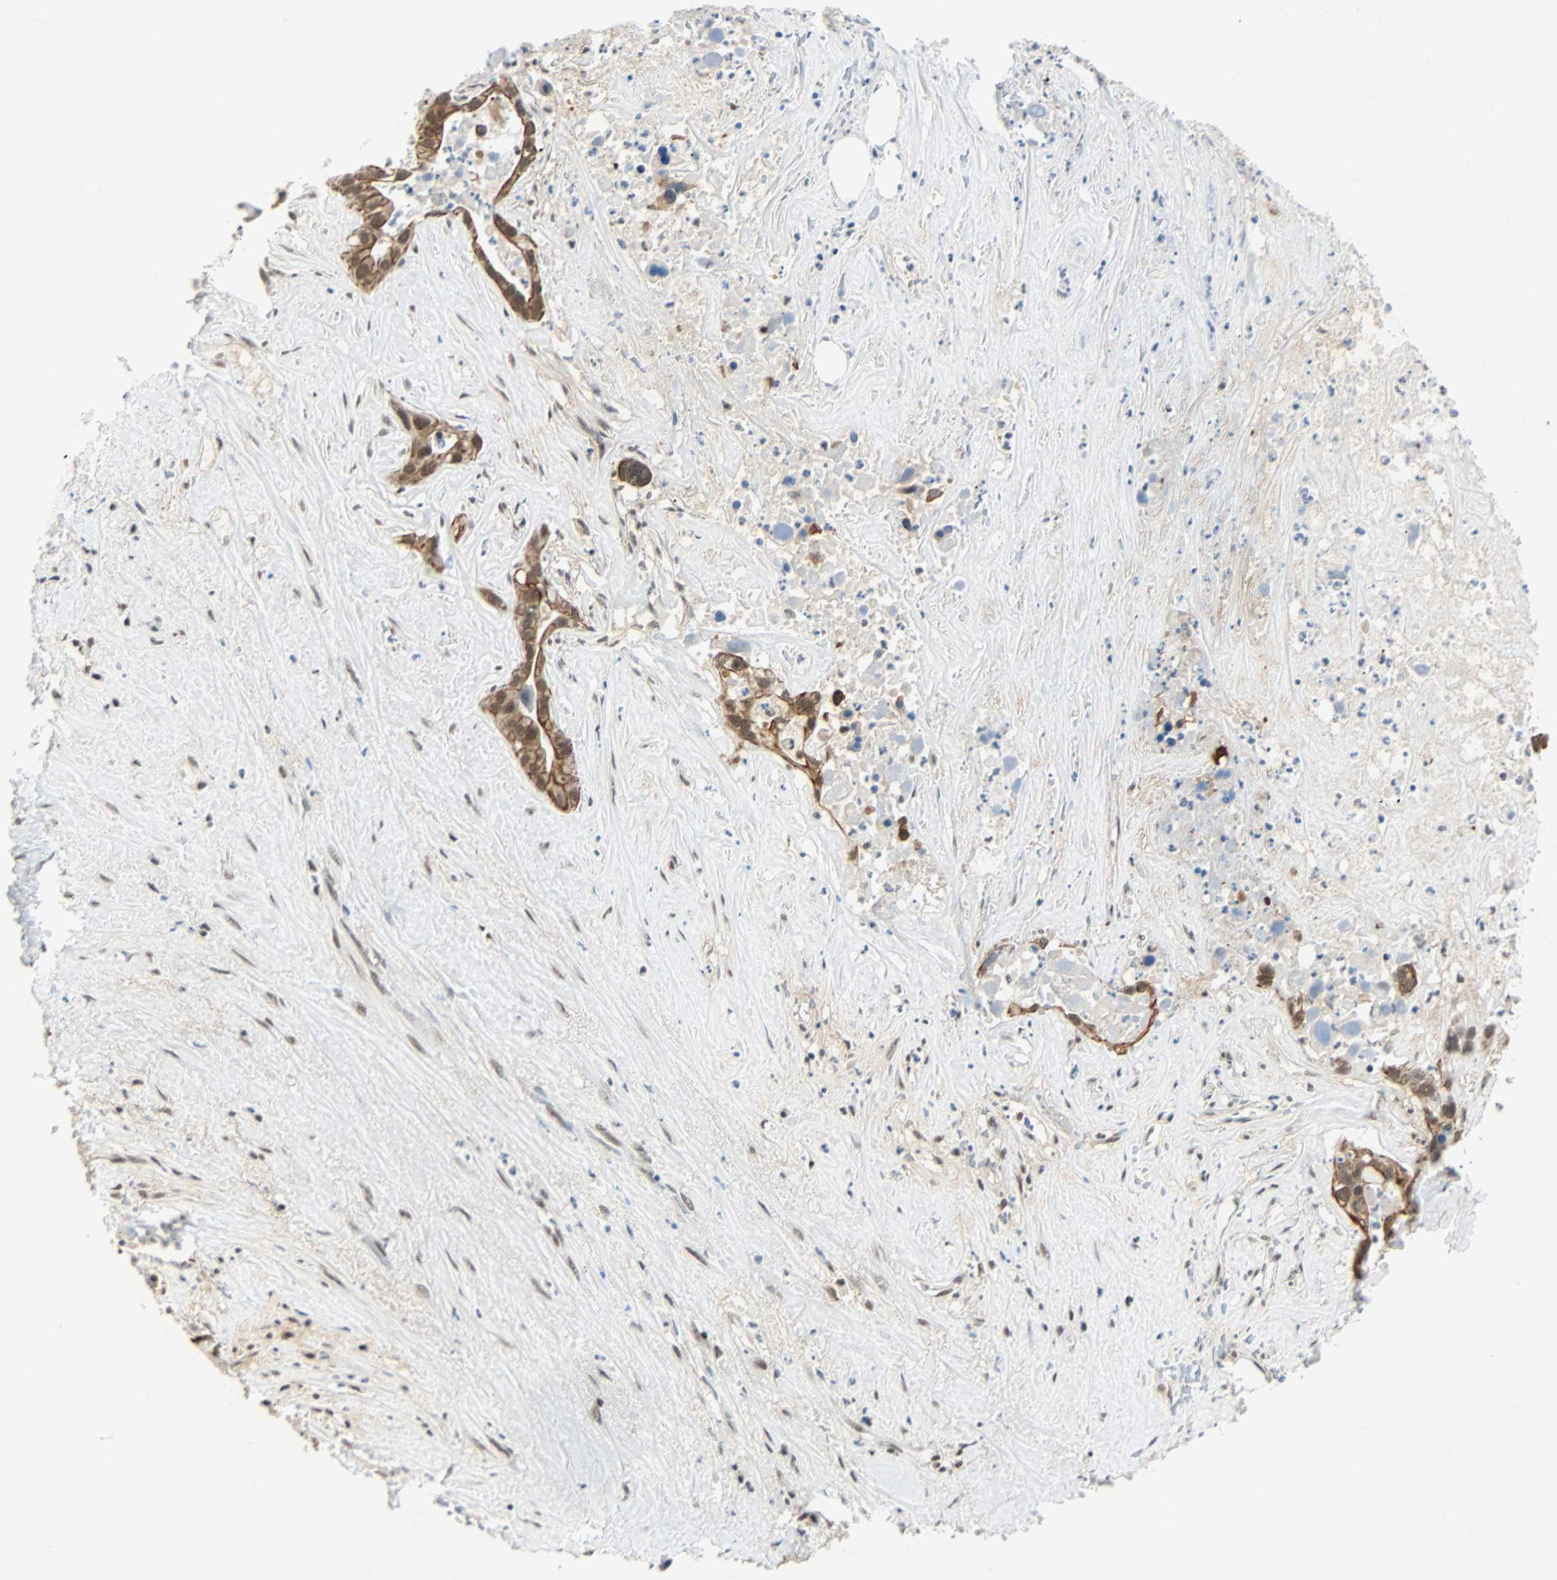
{"staining": {"intensity": "moderate", "quantity": ">75%", "location": "cytoplasmic/membranous,nuclear"}, "tissue": "liver cancer", "cell_type": "Tumor cells", "image_type": "cancer", "snomed": [{"axis": "morphology", "description": "Cholangiocarcinoma"}, {"axis": "topography", "description": "Liver"}], "caption": "A high-resolution photomicrograph shows IHC staining of liver cholangiocarcinoma, which displays moderate cytoplasmic/membranous and nuclear expression in approximately >75% of tumor cells.", "gene": "NELFE", "patient": {"sex": "female", "age": 65}}